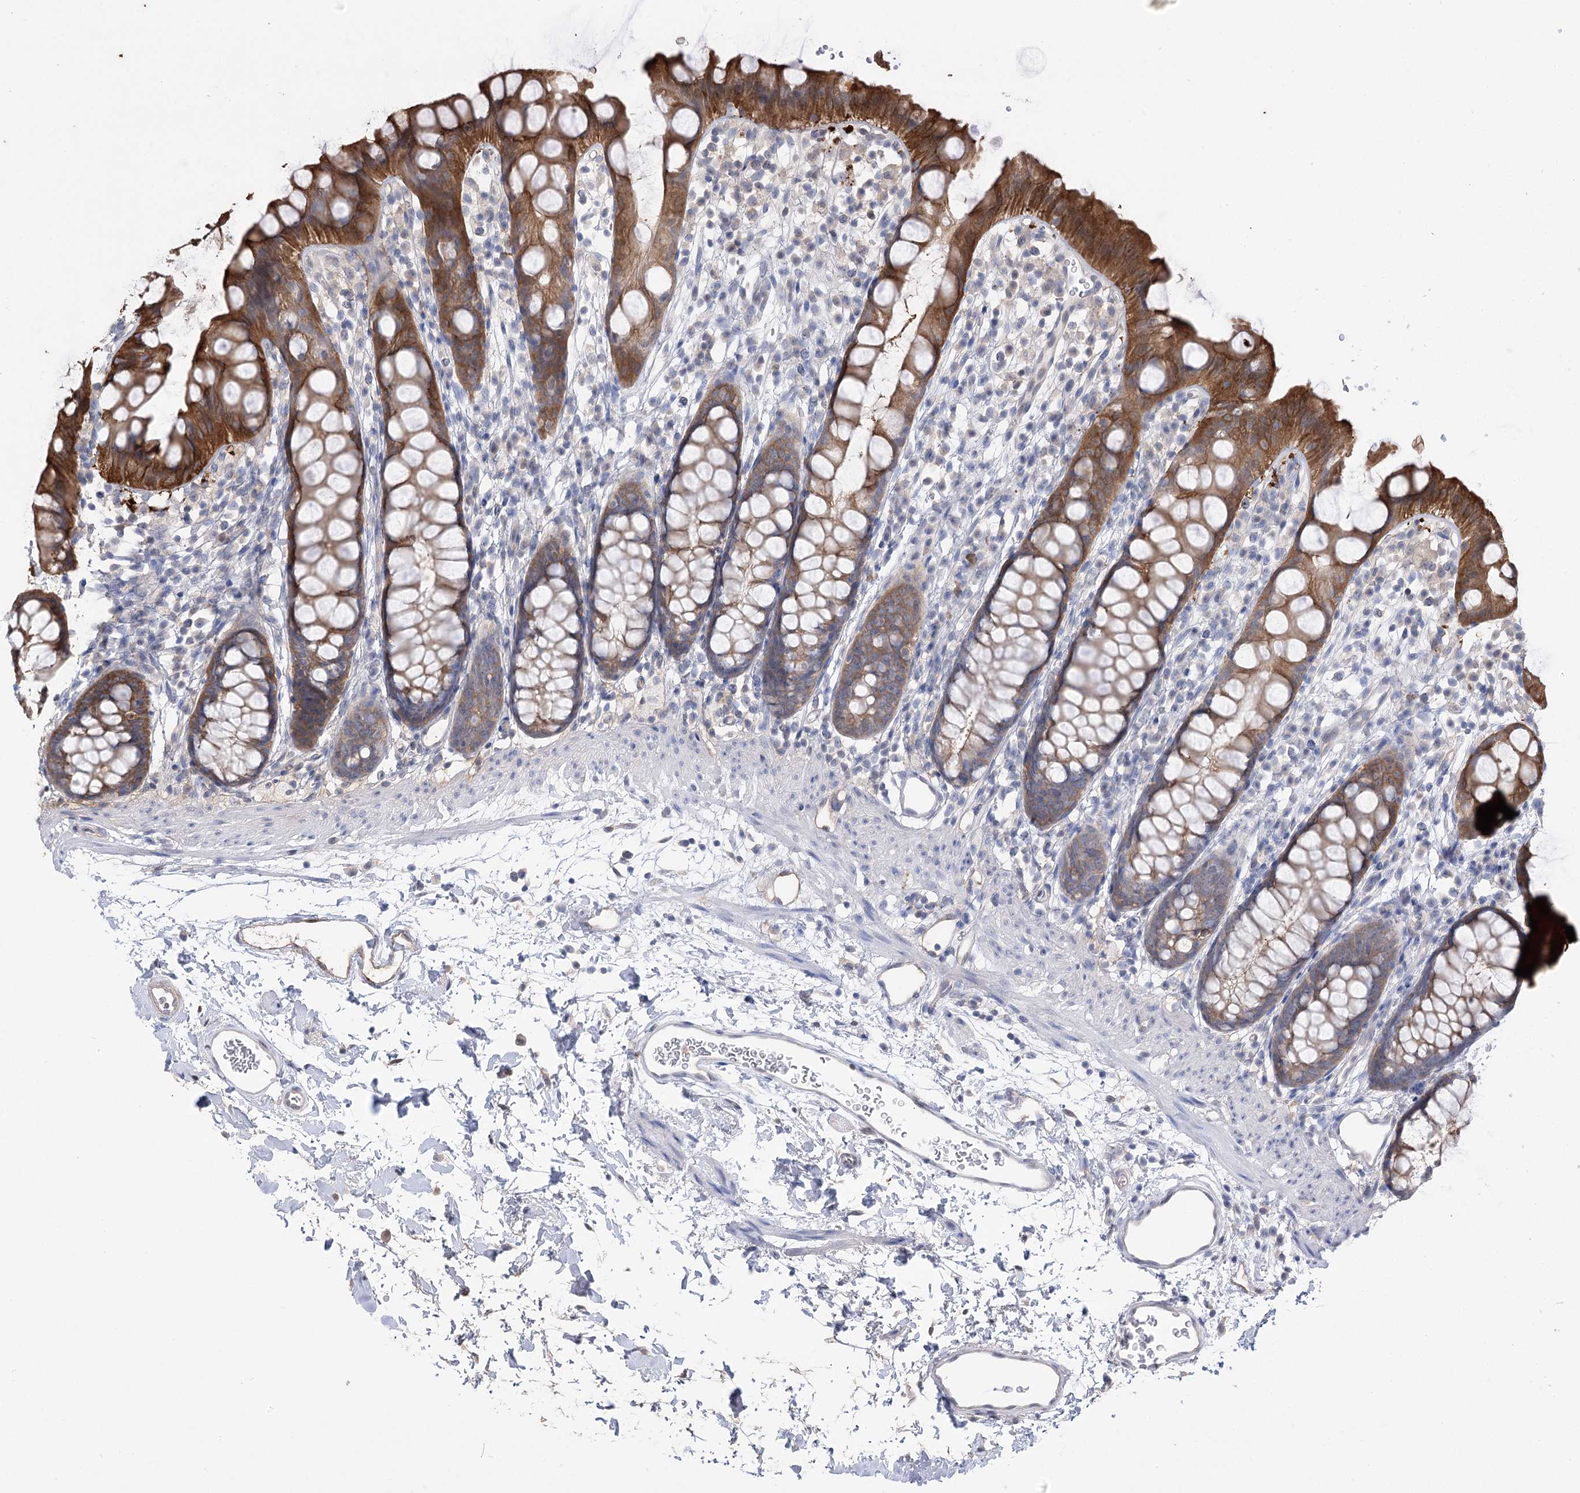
{"staining": {"intensity": "moderate", "quantity": ">75%", "location": "cytoplasmic/membranous"}, "tissue": "rectum", "cell_type": "Glandular cells", "image_type": "normal", "snomed": [{"axis": "morphology", "description": "Normal tissue, NOS"}, {"axis": "topography", "description": "Rectum"}], "caption": "Immunohistochemistry (IHC) histopathology image of unremarkable human rectum stained for a protein (brown), which shows medium levels of moderate cytoplasmic/membranous staining in about >75% of glandular cells.", "gene": "UGP2", "patient": {"sex": "female", "age": 65}}